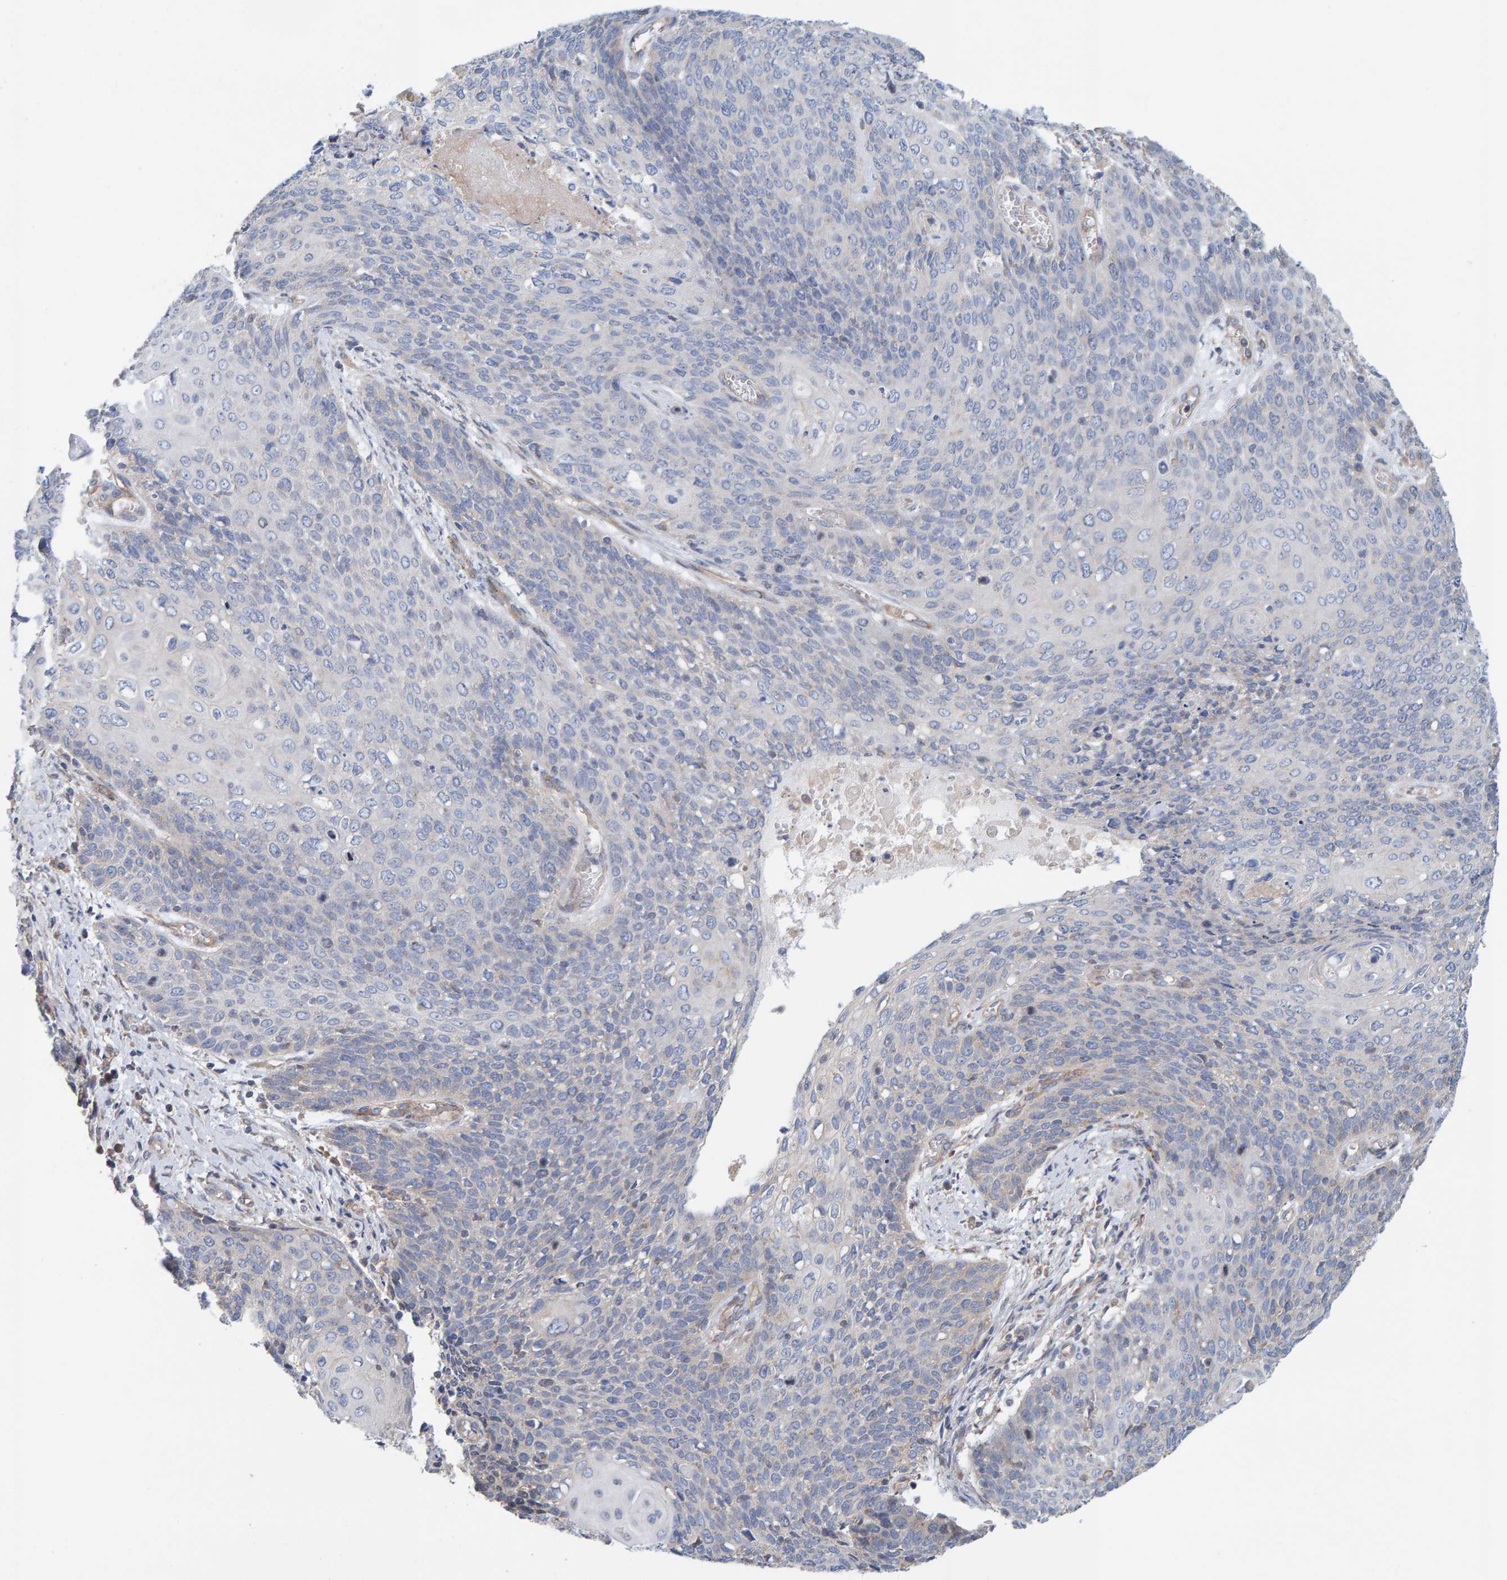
{"staining": {"intensity": "negative", "quantity": "none", "location": "none"}, "tissue": "cervical cancer", "cell_type": "Tumor cells", "image_type": "cancer", "snomed": [{"axis": "morphology", "description": "Squamous cell carcinoma, NOS"}, {"axis": "topography", "description": "Cervix"}], "caption": "Tumor cells show no significant expression in cervical cancer (squamous cell carcinoma).", "gene": "RGP1", "patient": {"sex": "female", "age": 39}}